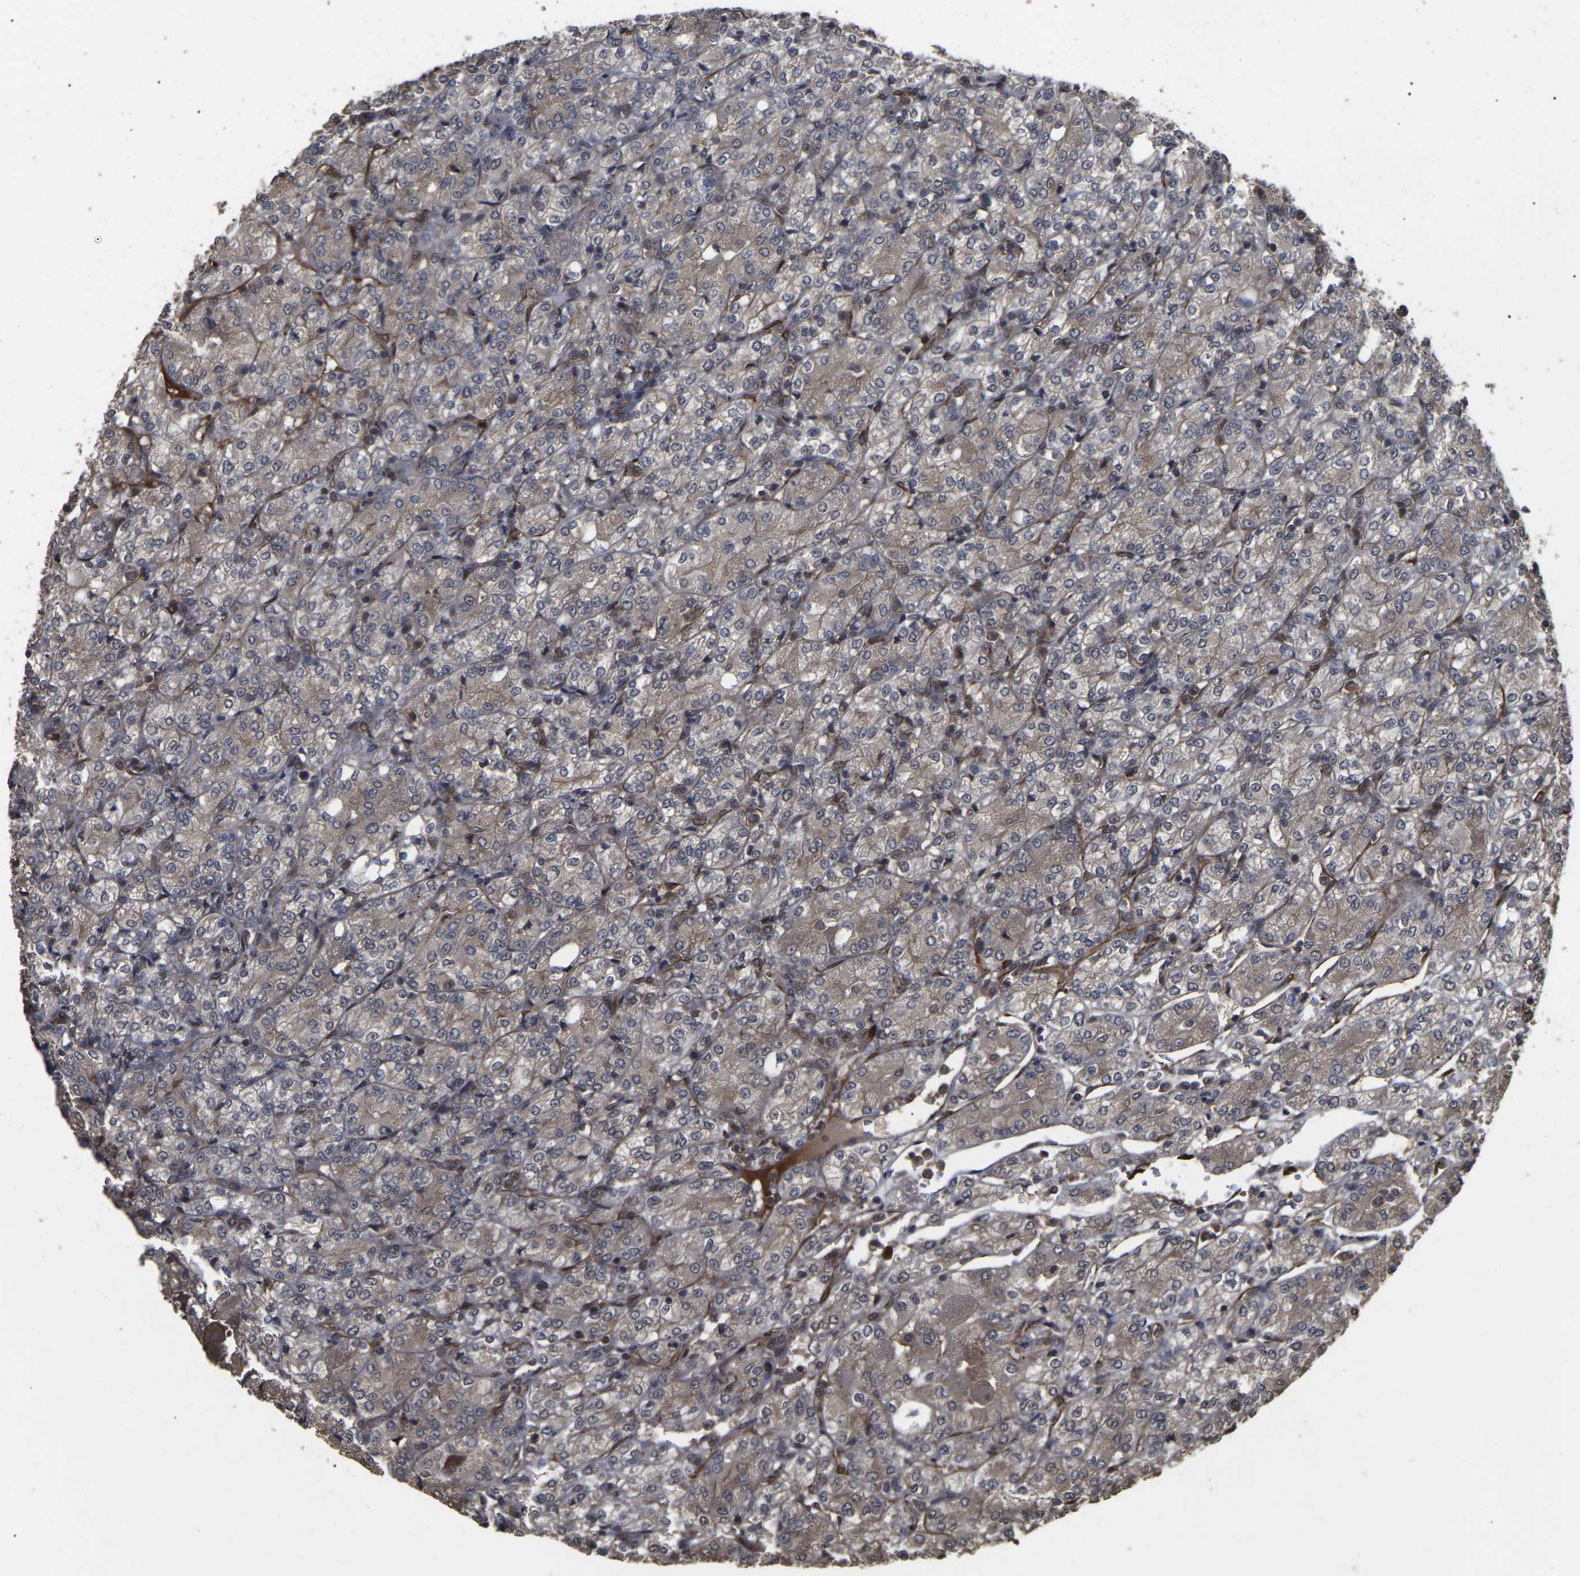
{"staining": {"intensity": "weak", "quantity": ">75%", "location": "cytoplasmic/membranous"}, "tissue": "renal cancer", "cell_type": "Tumor cells", "image_type": "cancer", "snomed": [{"axis": "morphology", "description": "Adenocarcinoma, NOS"}, {"axis": "topography", "description": "Kidney"}], "caption": "The immunohistochemical stain labels weak cytoplasmic/membranous positivity in tumor cells of renal adenocarcinoma tissue.", "gene": "FAM161B", "patient": {"sex": "male", "age": 77}}